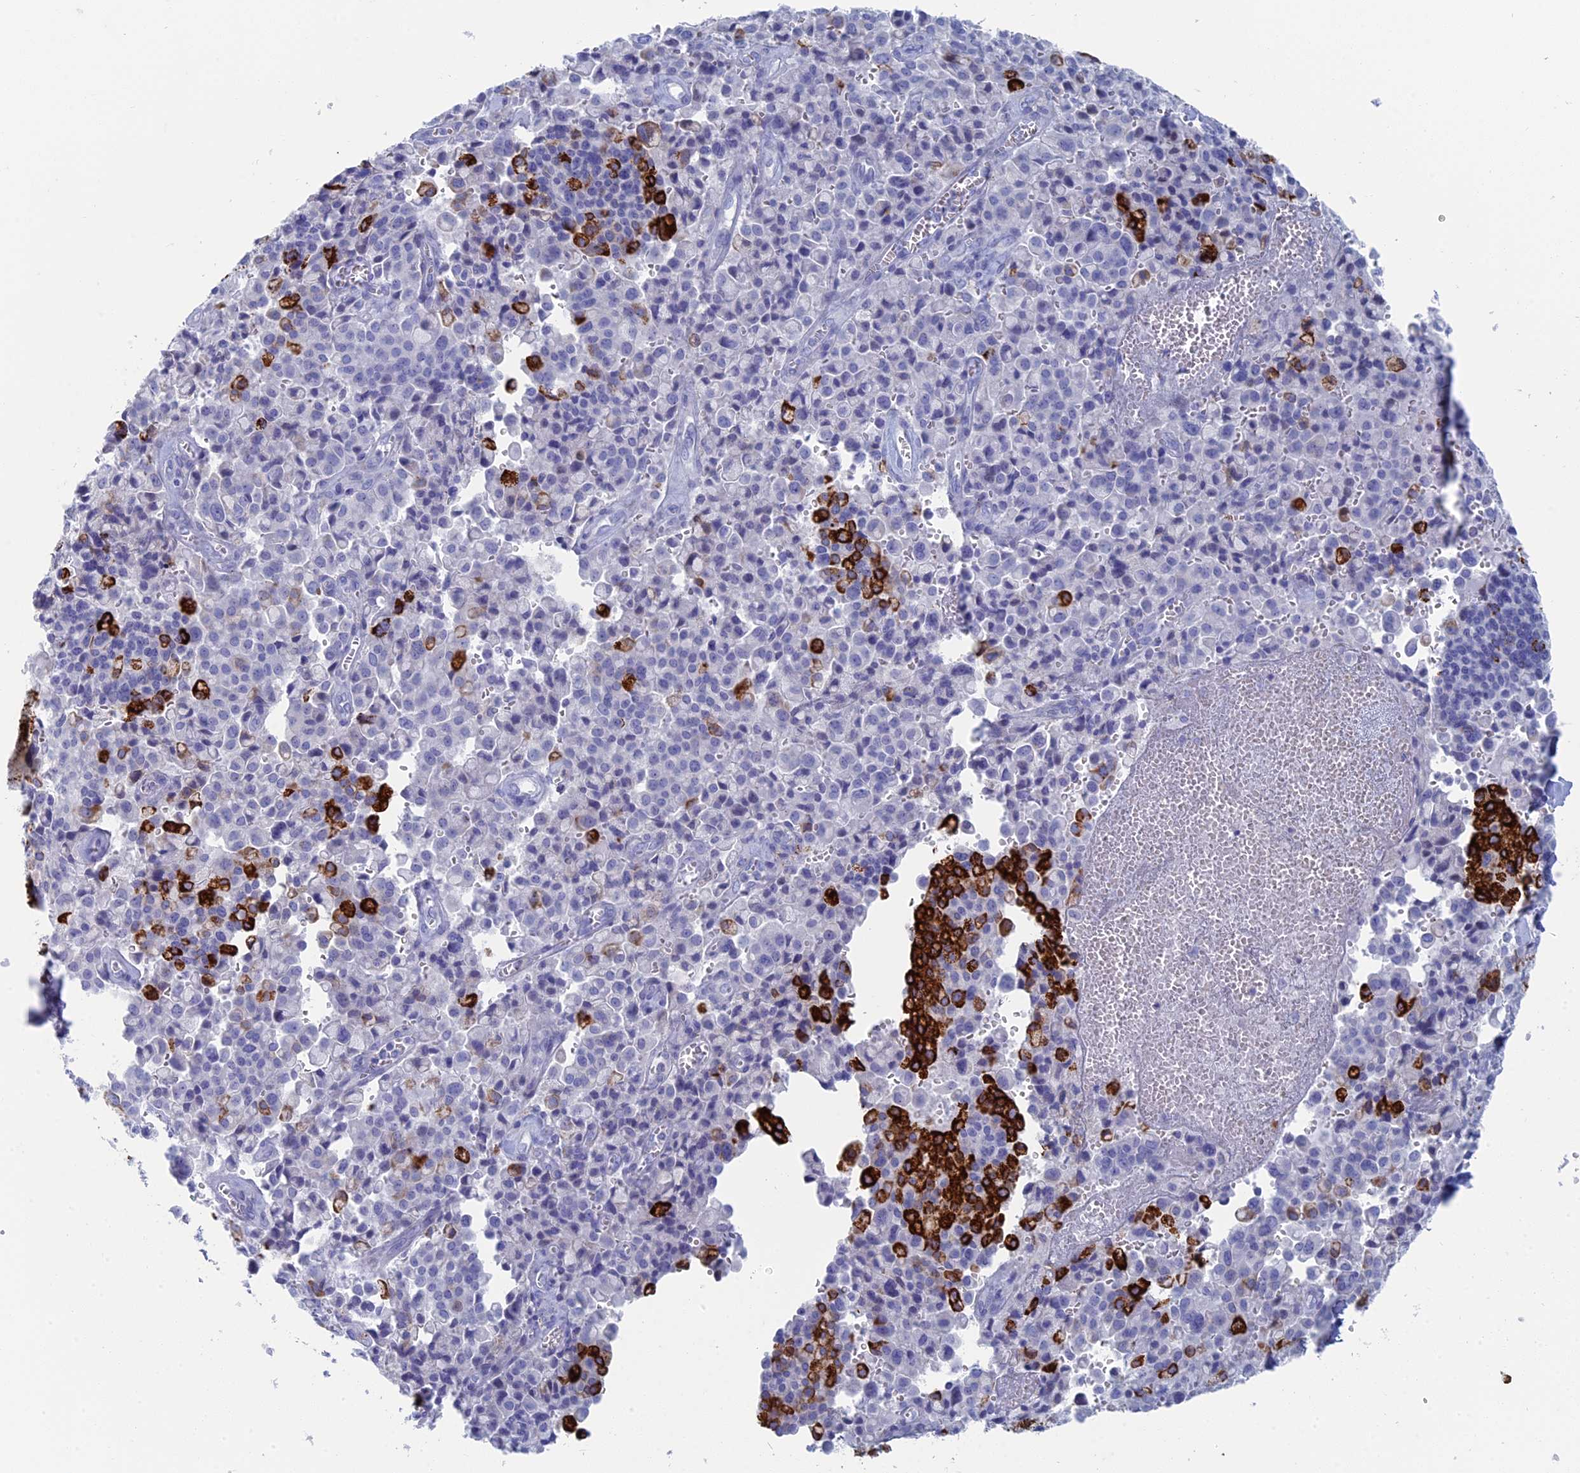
{"staining": {"intensity": "negative", "quantity": "none", "location": "none"}, "tissue": "pancreatic cancer", "cell_type": "Tumor cells", "image_type": "cancer", "snomed": [{"axis": "morphology", "description": "Adenocarcinoma, NOS"}, {"axis": "topography", "description": "Pancreas"}], "caption": "DAB immunohistochemical staining of human pancreatic adenocarcinoma demonstrates no significant expression in tumor cells. (Brightfield microscopy of DAB (3,3'-diaminobenzidine) immunohistochemistry at high magnification).", "gene": "ALMS1", "patient": {"sex": "male", "age": 65}}